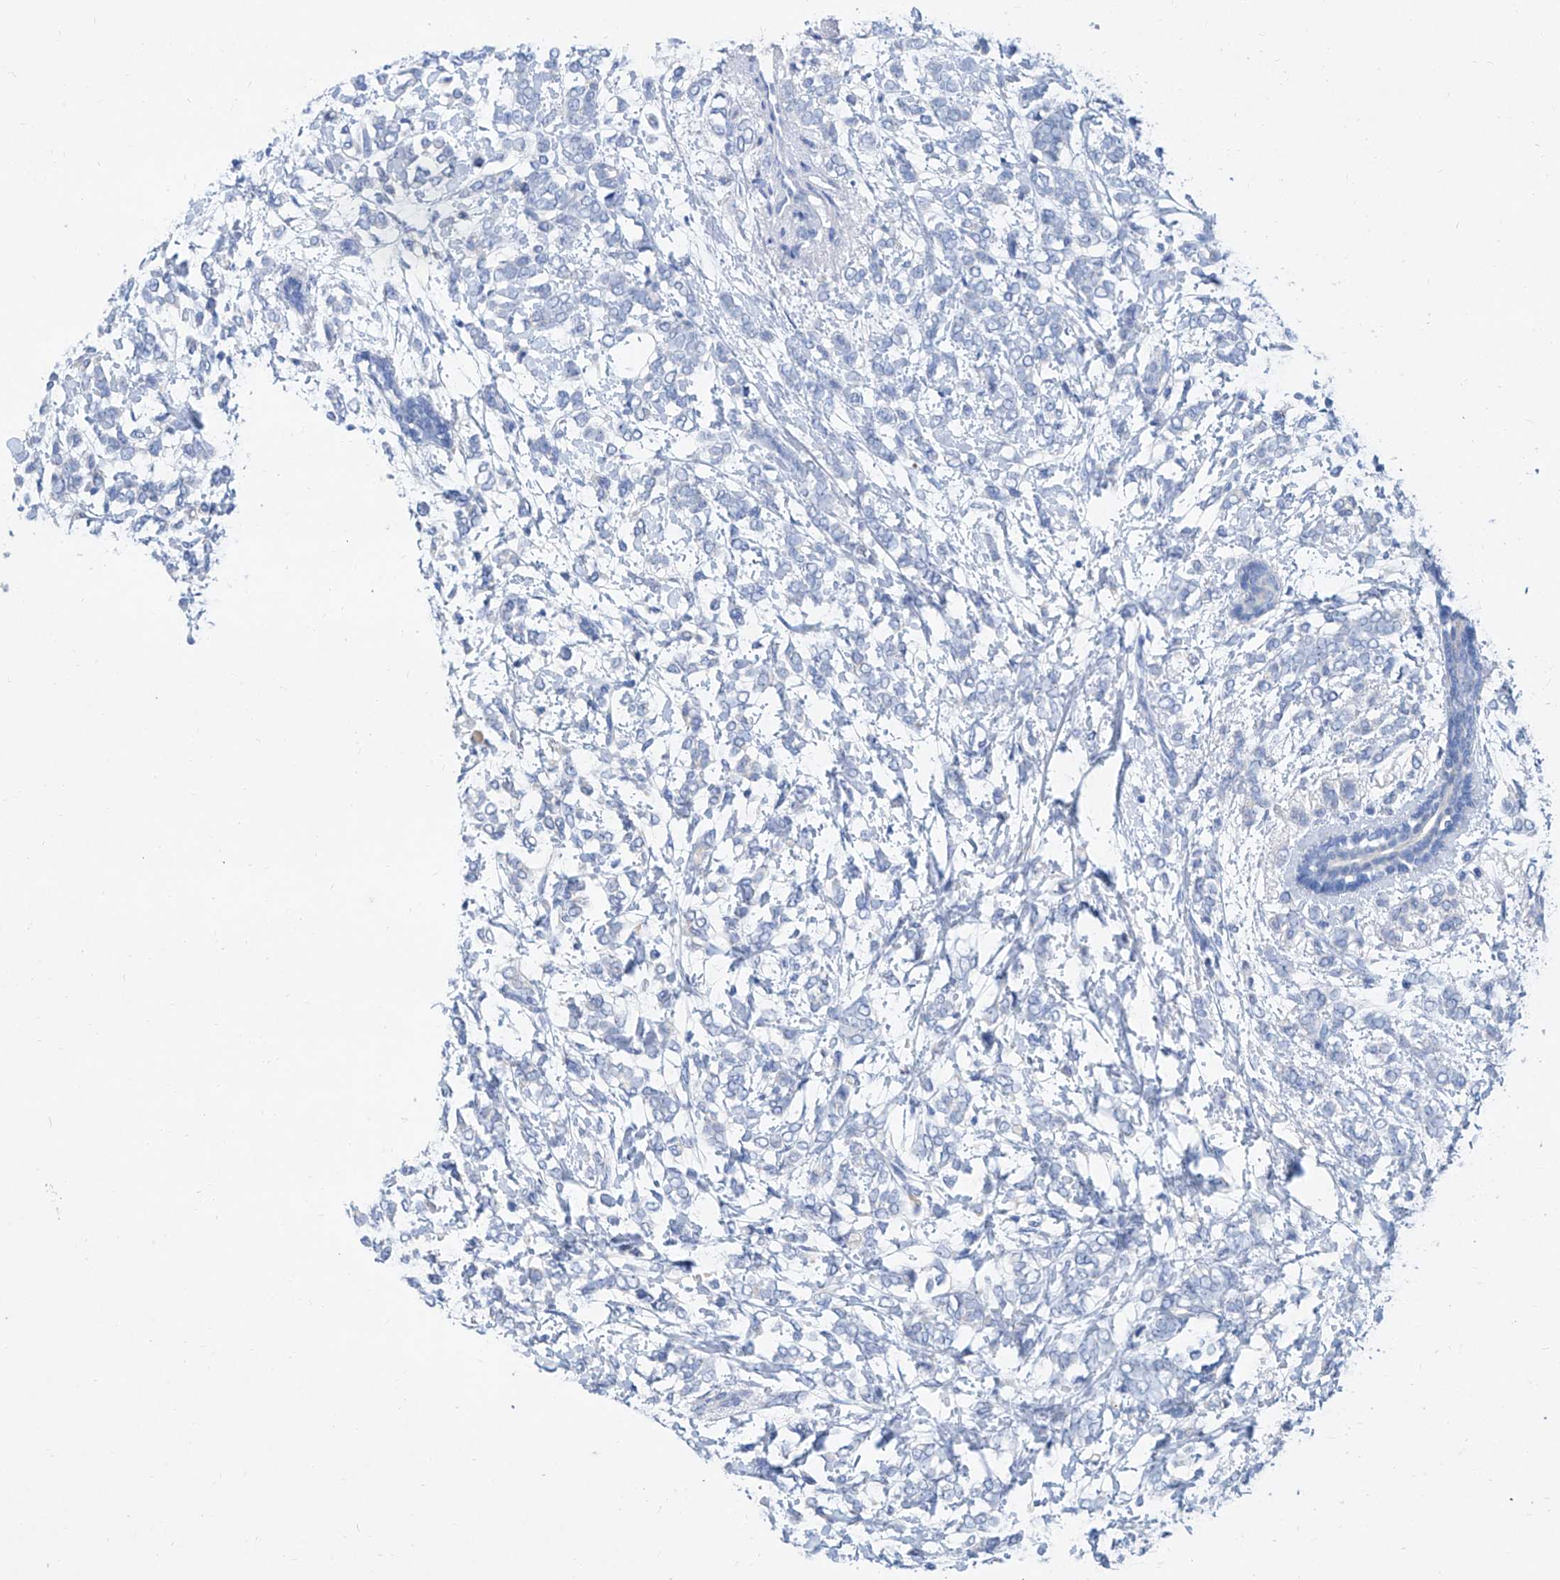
{"staining": {"intensity": "negative", "quantity": "none", "location": "none"}, "tissue": "breast cancer", "cell_type": "Tumor cells", "image_type": "cancer", "snomed": [{"axis": "morphology", "description": "Normal tissue, NOS"}, {"axis": "morphology", "description": "Lobular carcinoma"}, {"axis": "topography", "description": "Breast"}], "caption": "DAB immunohistochemical staining of human breast cancer (lobular carcinoma) shows no significant staining in tumor cells.", "gene": "SLC25A29", "patient": {"sex": "female", "age": 47}}